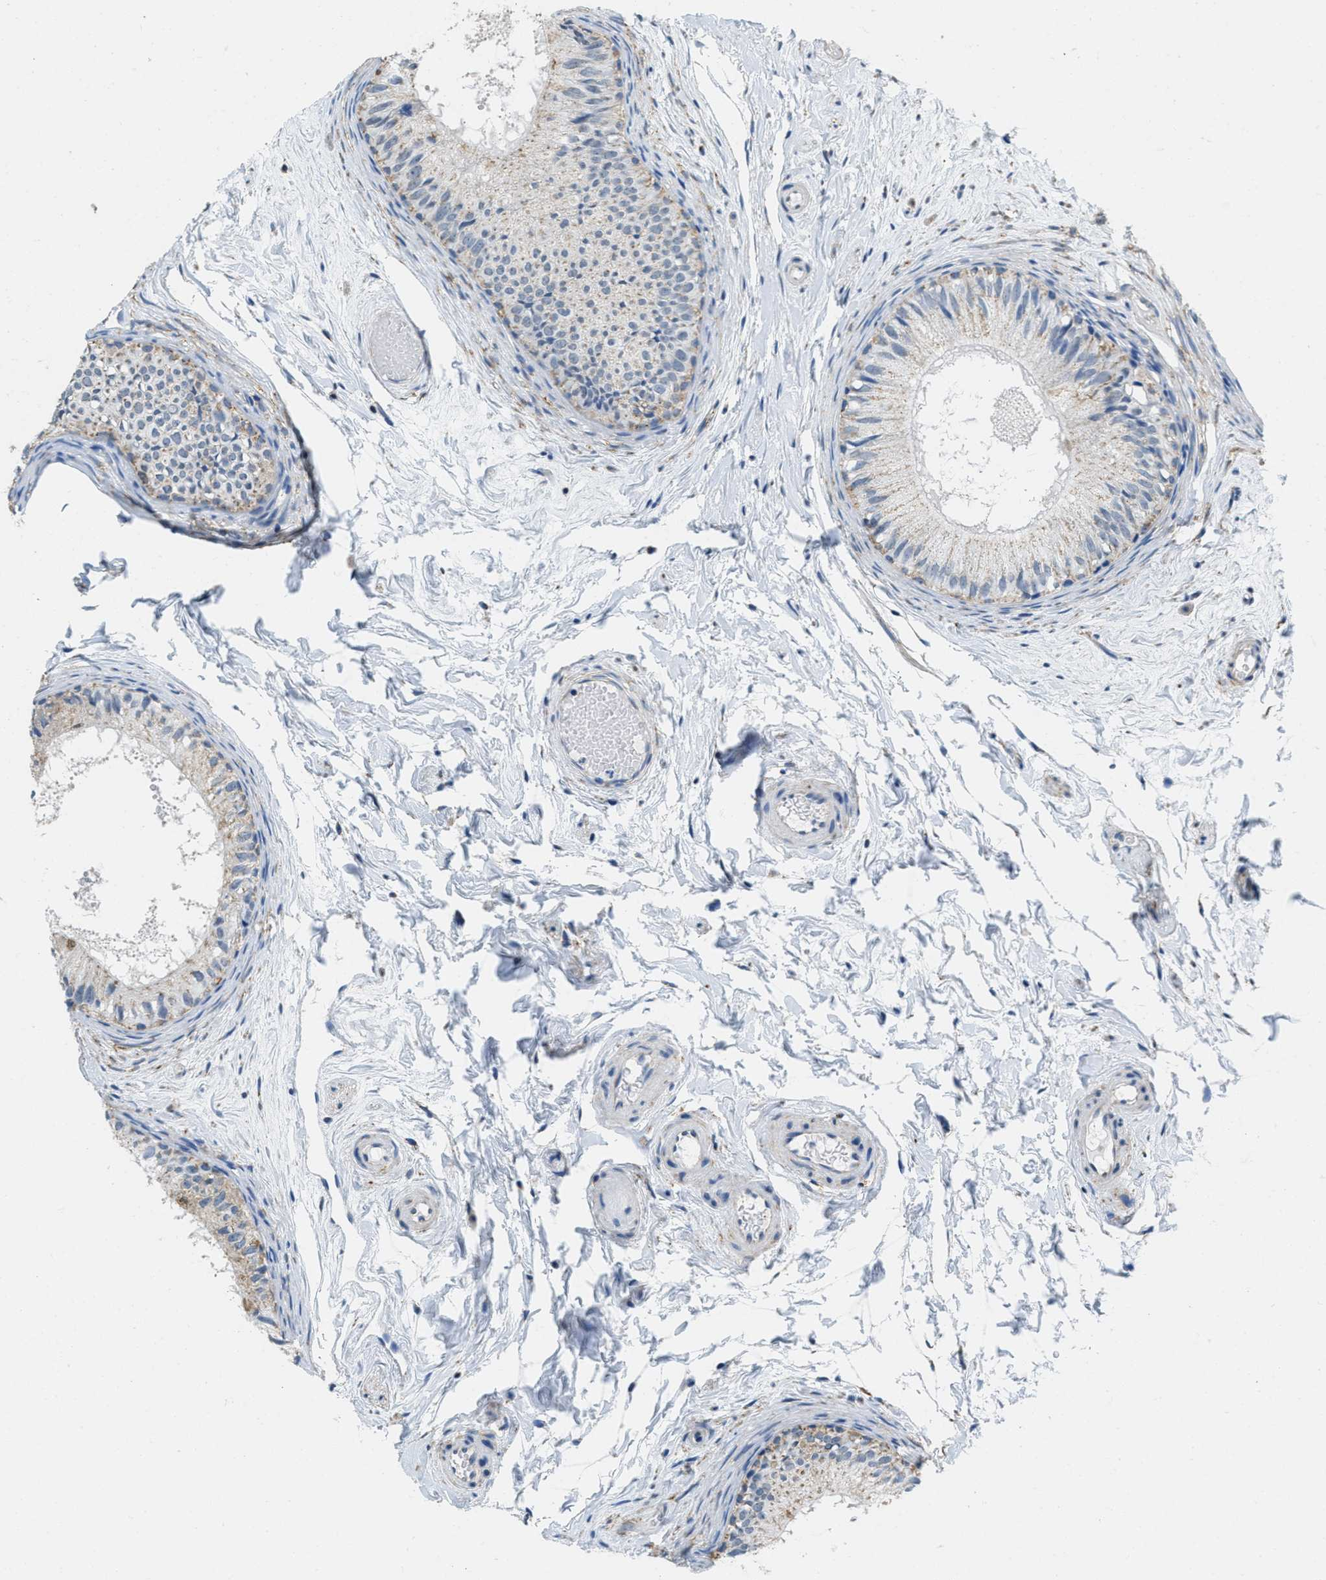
{"staining": {"intensity": "weak", "quantity": "25%-75%", "location": "cytoplasmic/membranous"}, "tissue": "epididymis", "cell_type": "Glandular cells", "image_type": "normal", "snomed": [{"axis": "morphology", "description": "Normal tissue, NOS"}, {"axis": "topography", "description": "Epididymis"}], "caption": "Immunohistochemistry (DAB (3,3'-diaminobenzidine)) staining of unremarkable epididymis exhibits weak cytoplasmic/membranous protein positivity in about 25%-75% of glandular cells.", "gene": "TOMM70", "patient": {"sex": "male", "age": 46}}